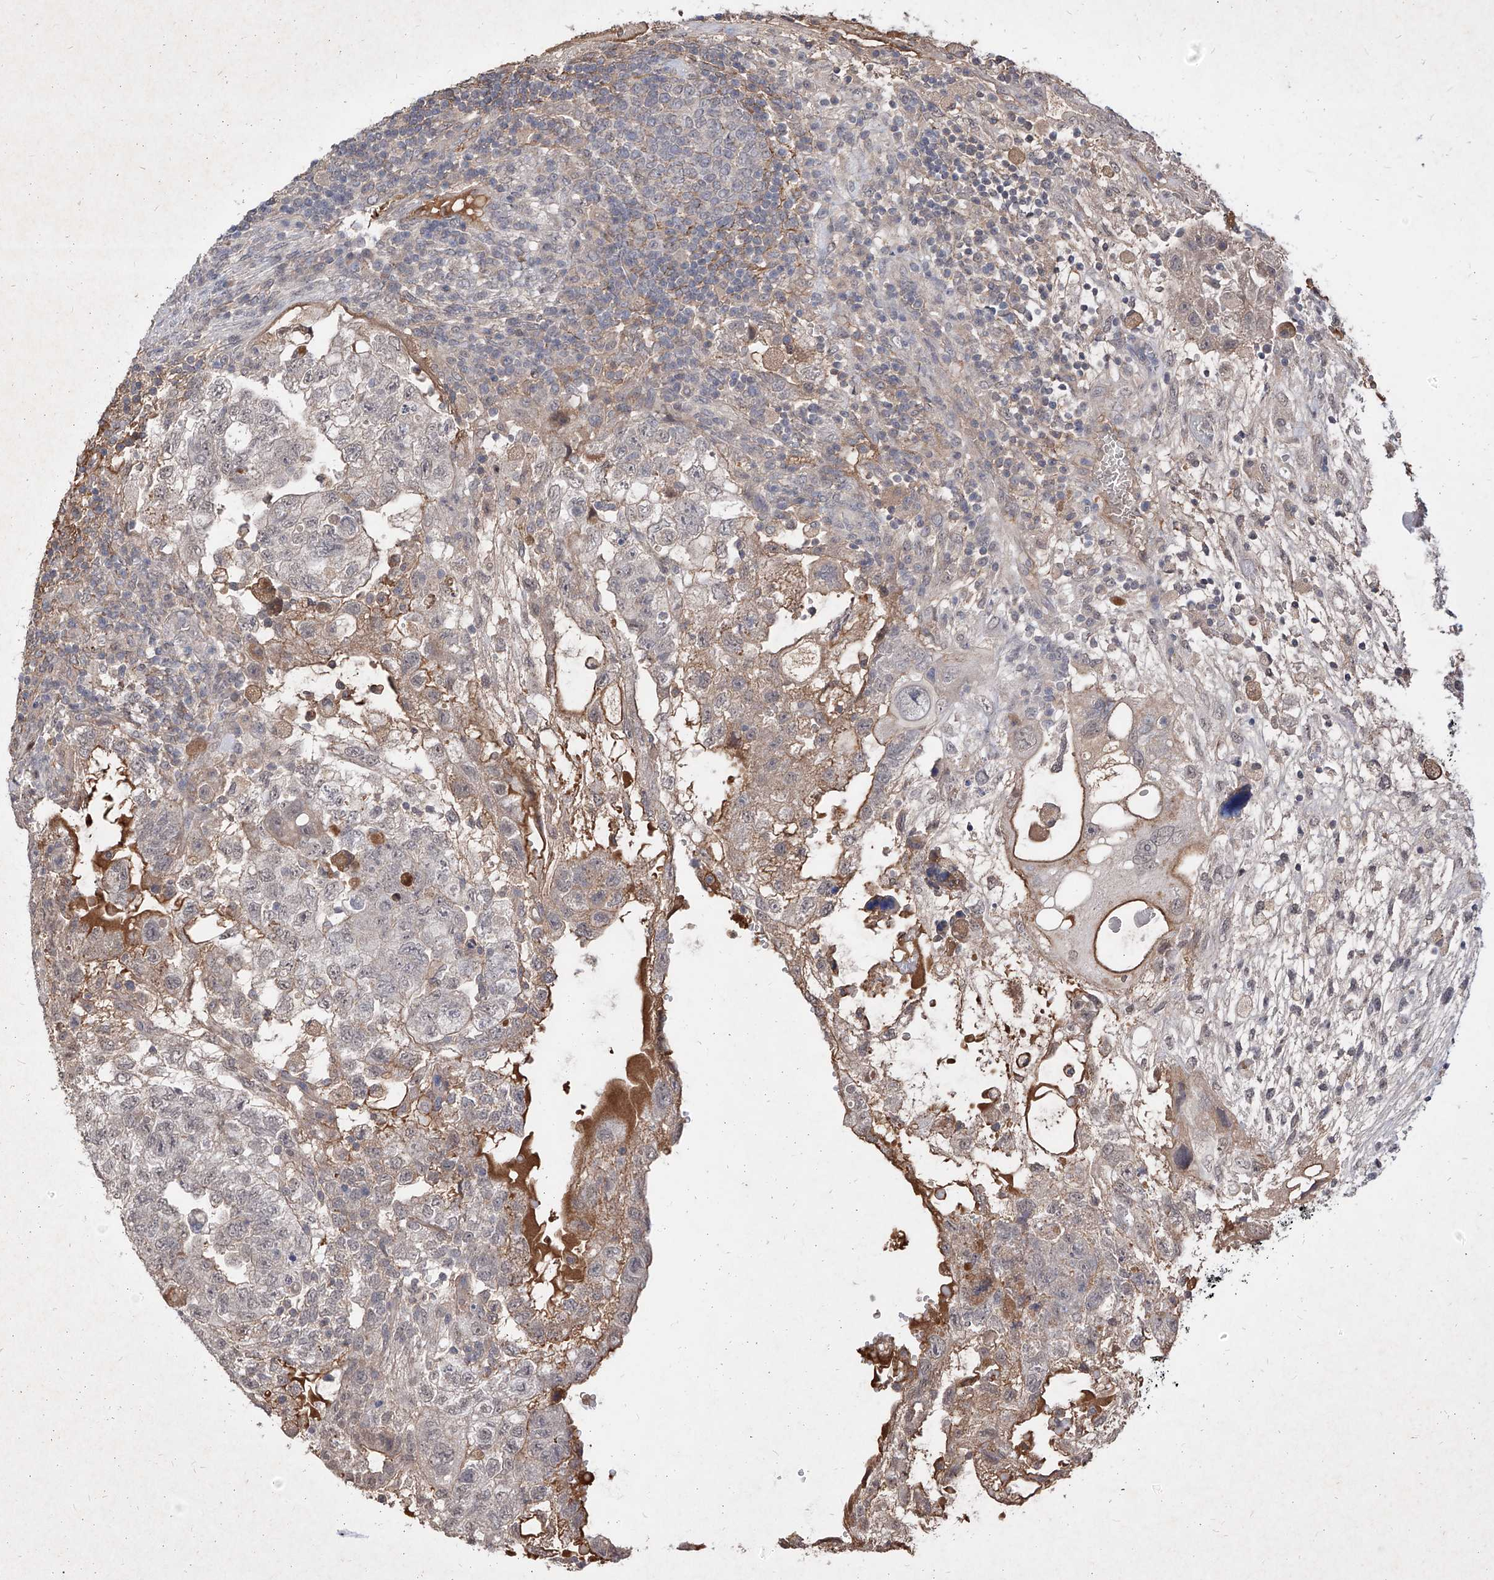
{"staining": {"intensity": "negative", "quantity": "none", "location": "none"}, "tissue": "testis cancer", "cell_type": "Tumor cells", "image_type": "cancer", "snomed": [{"axis": "morphology", "description": "Carcinoma, Embryonal, NOS"}, {"axis": "topography", "description": "Testis"}], "caption": "Human testis embryonal carcinoma stained for a protein using immunohistochemistry (IHC) shows no staining in tumor cells.", "gene": "C4A", "patient": {"sex": "male", "age": 36}}